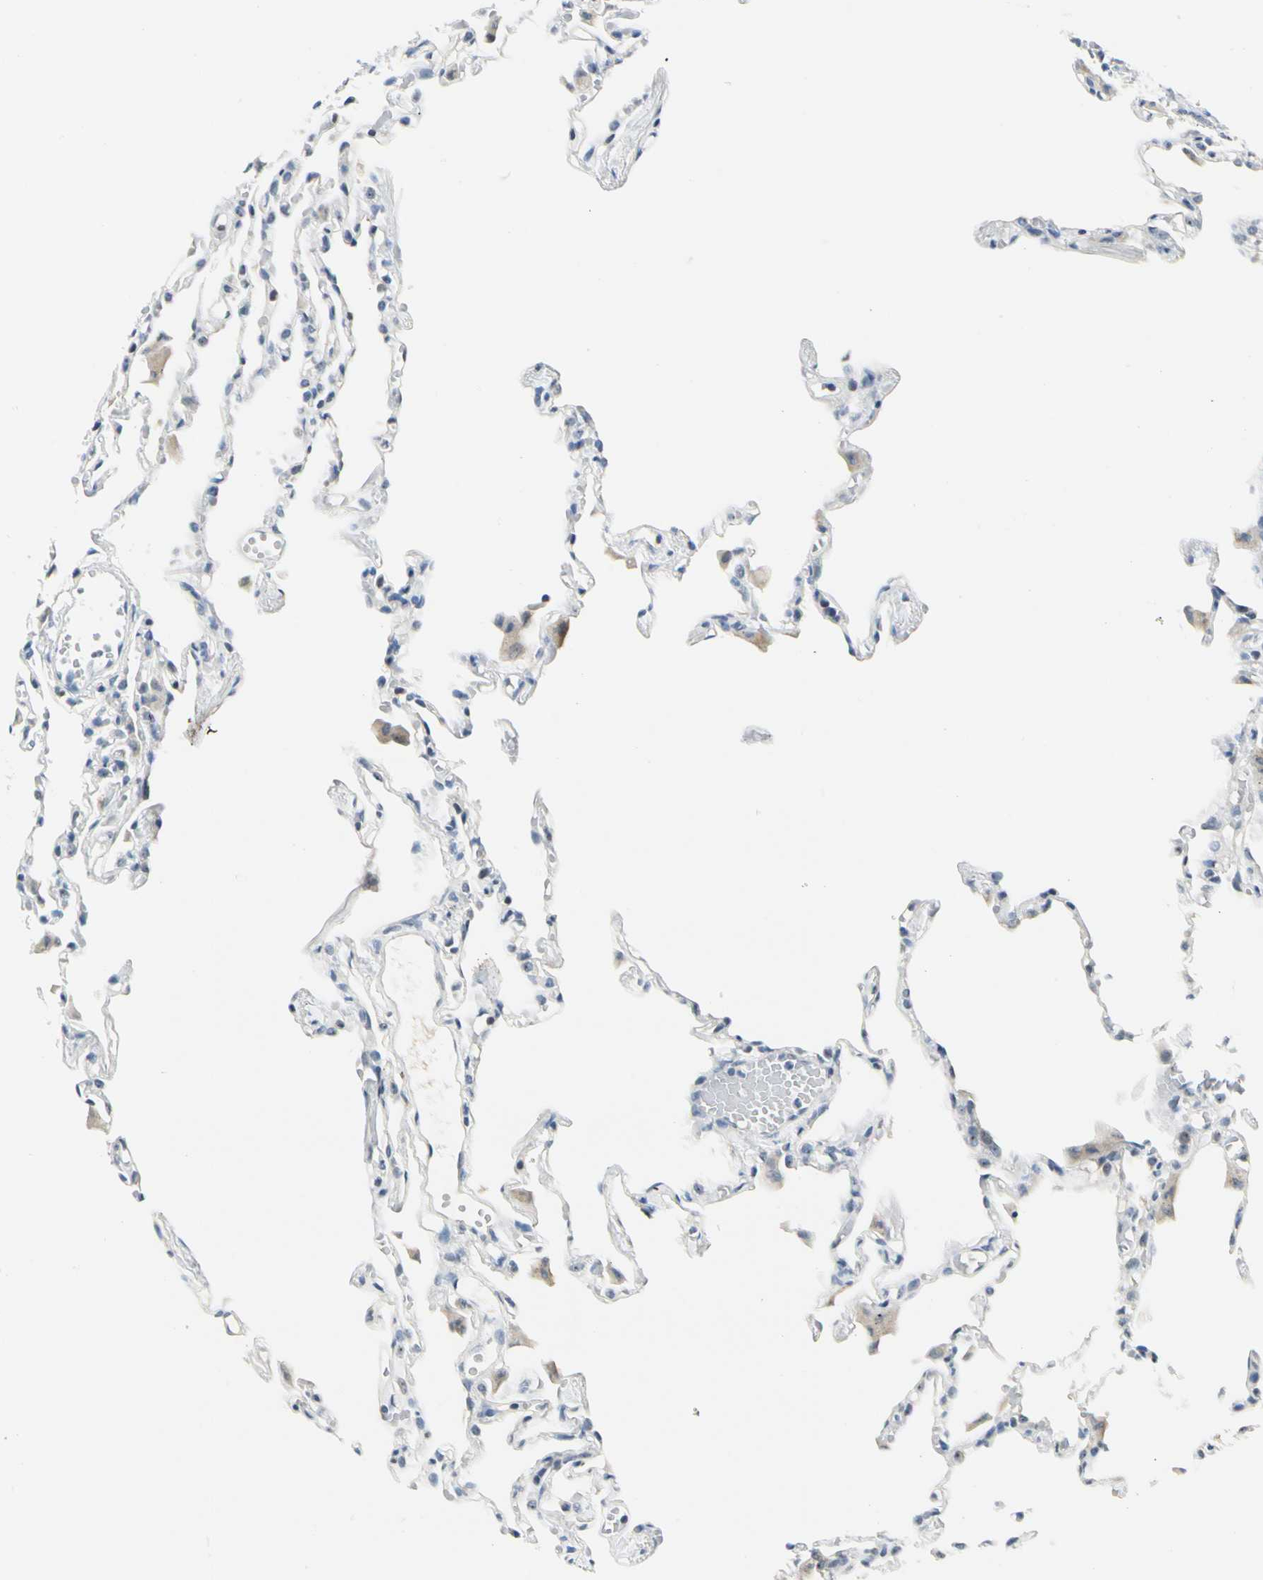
{"staining": {"intensity": "negative", "quantity": "none", "location": "none"}, "tissue": "lung", "cell_type": "Alveolar cells", "image_type": "normal", "snomed": [{"axis": "morphology", "description": "Normal tissue, NOS"}, {"axis": "topography", "description": "Lung"}], "caption": "DAB (3,3'-diaminobenzidine) immunohistochemical staining of benign lung demonstrates no significant expression in alveolar cells.", "gene": "ZSCAN1", "patient": {"sex": "female", "age": 49}}